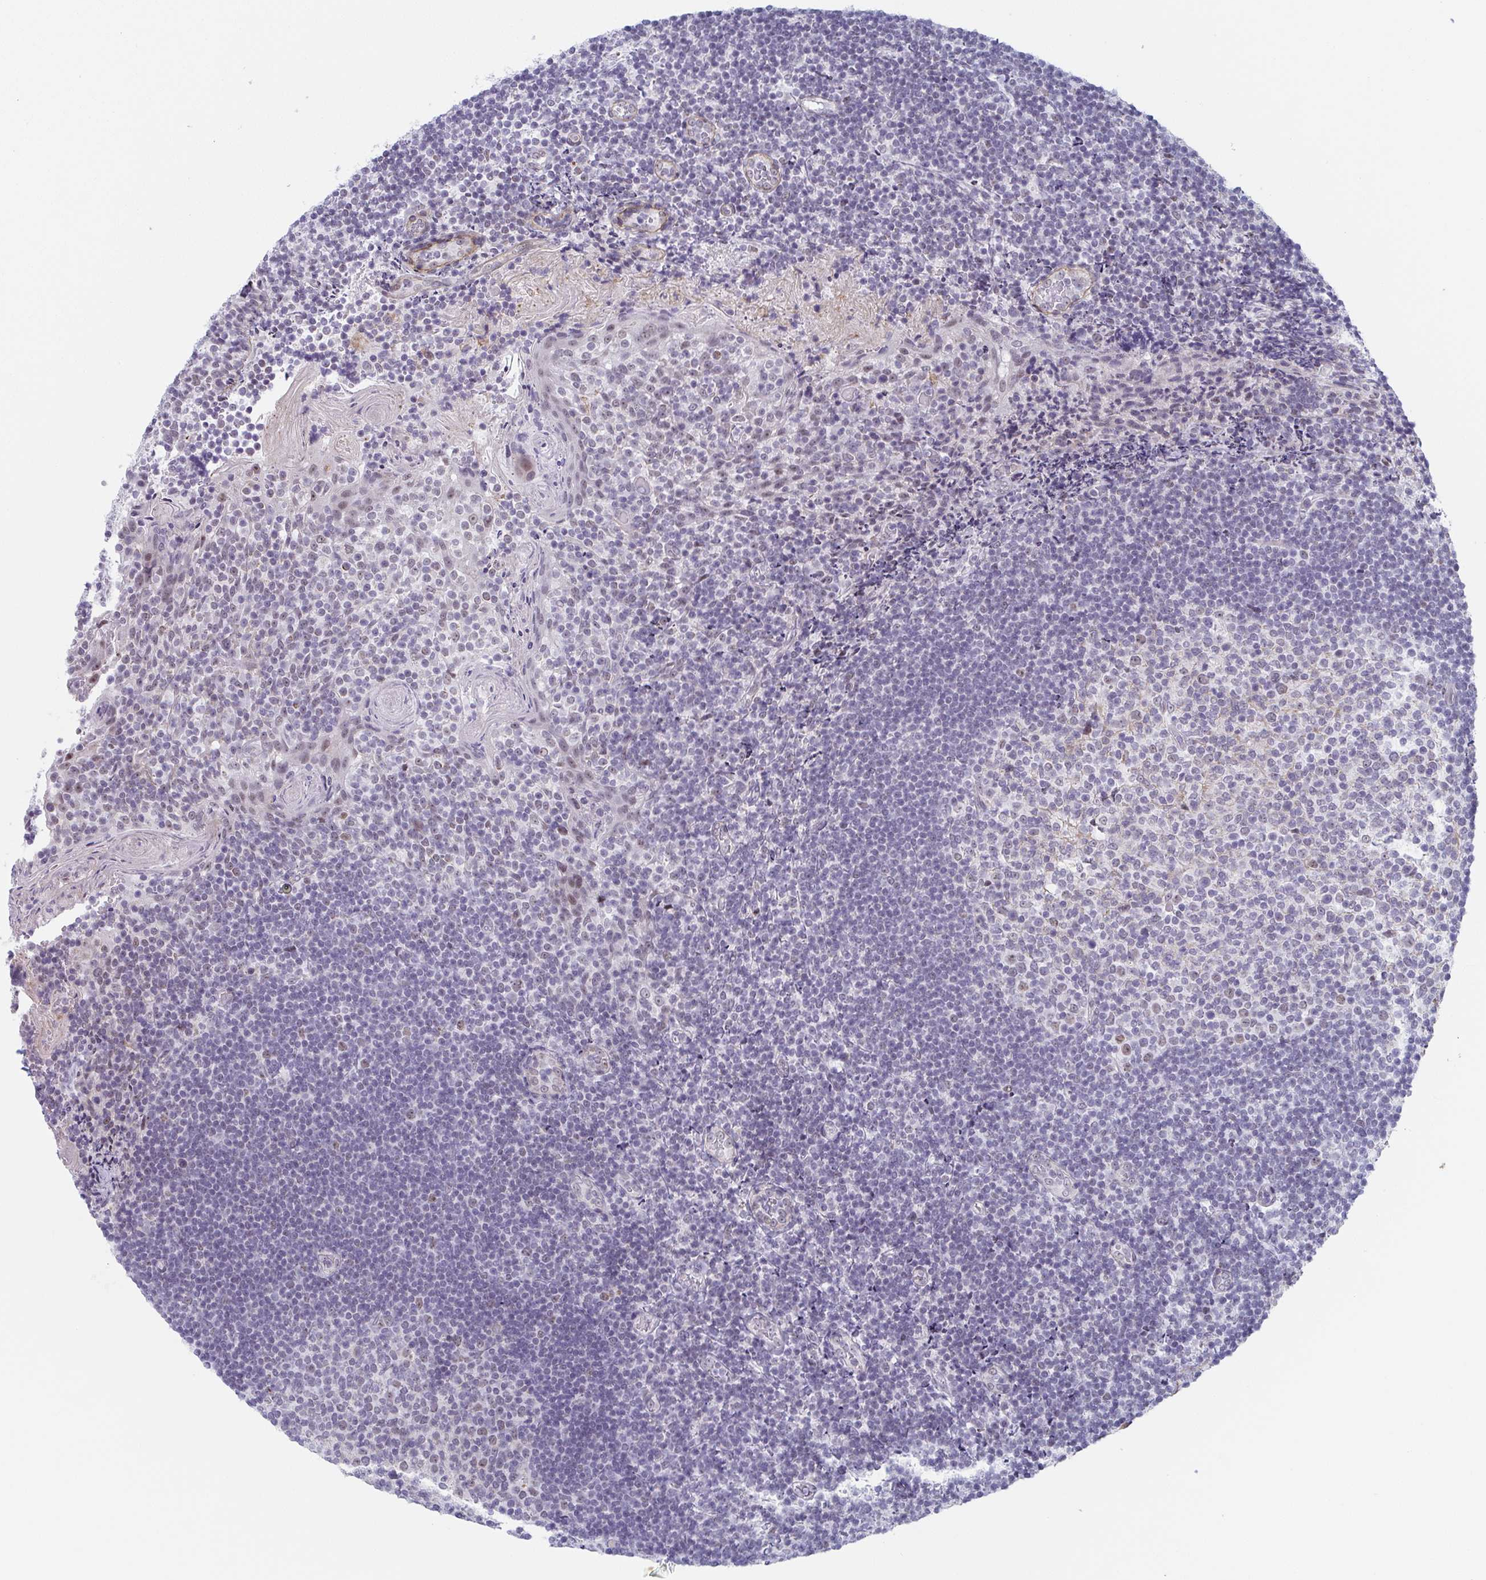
{"staining": {"intensity": "negative", "quantity": "none", "location": "none"}, "tissue": "tonsil", "cell_type": "Germinal center cells", "image_type": "normal", "snomed": [{"axis": "morphology", "description": "Normal tissue, NOS"}, {"axis": "topography", "description": "Tonsil"}], "caption": "DAB immunohistochemical staining of unremarkable tonsil shows no significant expression in germinal center cells.", "gene": "EXOSC7", "patient": {"sex": "female", "age": 10}}